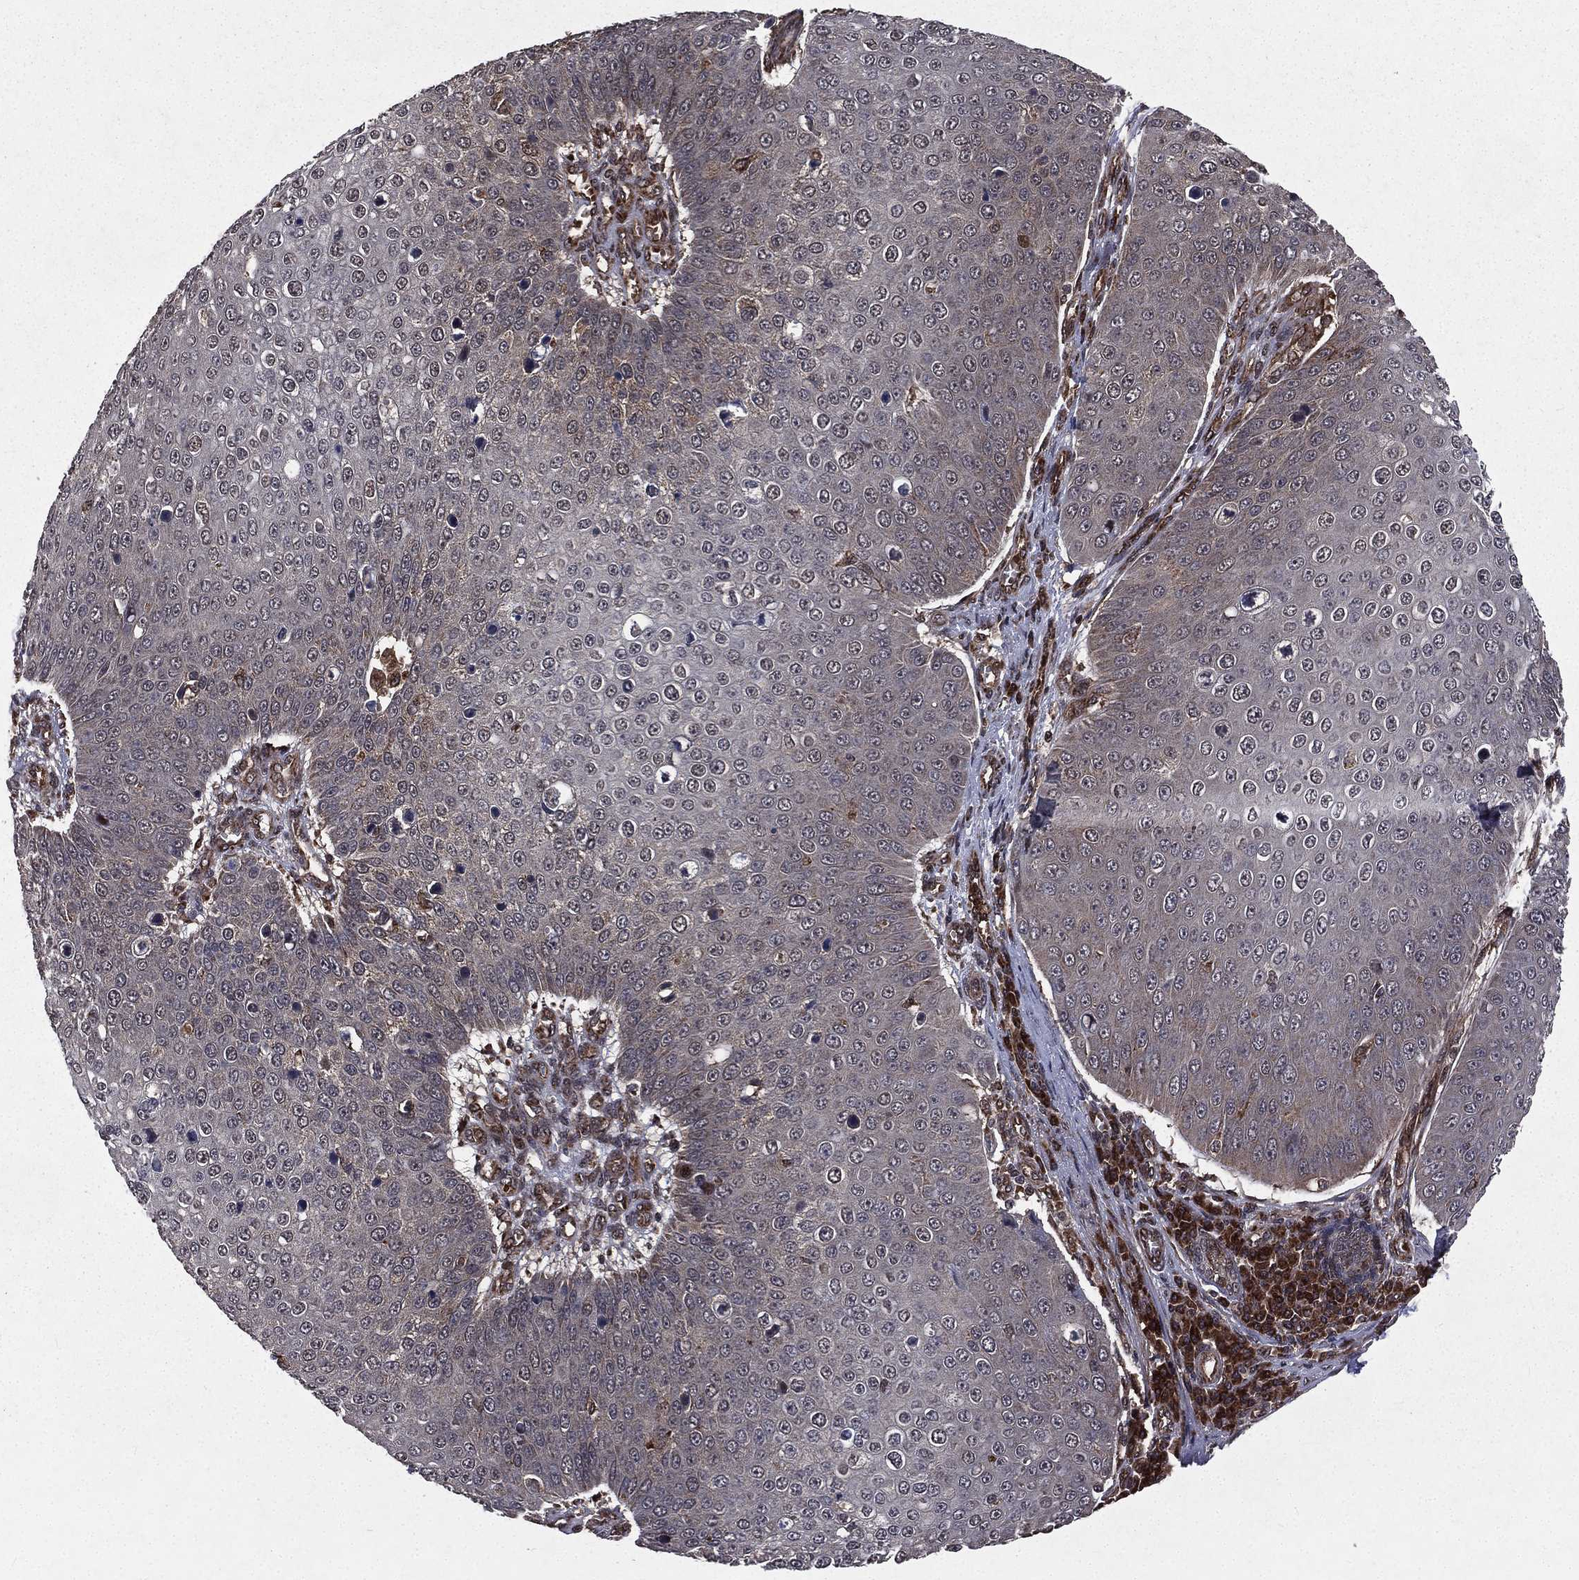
{"staining": {"intensity": "negative", "quantity": "none", "location": "none"}, "tissue": "skin cancer", "cell_type": "Tumor cells", "image_type": "cancer", "snomed": [{"axis": "morphology", "description": "Squamous cell carcinoma, NOS"}, {"axis": "topography", "description": "Skin"}], "caption": "Tumor cells show no significant positivity in skin cancer (squamous cell carcinoma). The staining was performed using DAB (3,3'-diaminobenzidine) to visualize the protein expression in brown, while the nuclei were stained in blue with hematoxylin (Magnification: 20x).", "gene": "LENG8", "patient": {"sex": "male", "age": 71}}